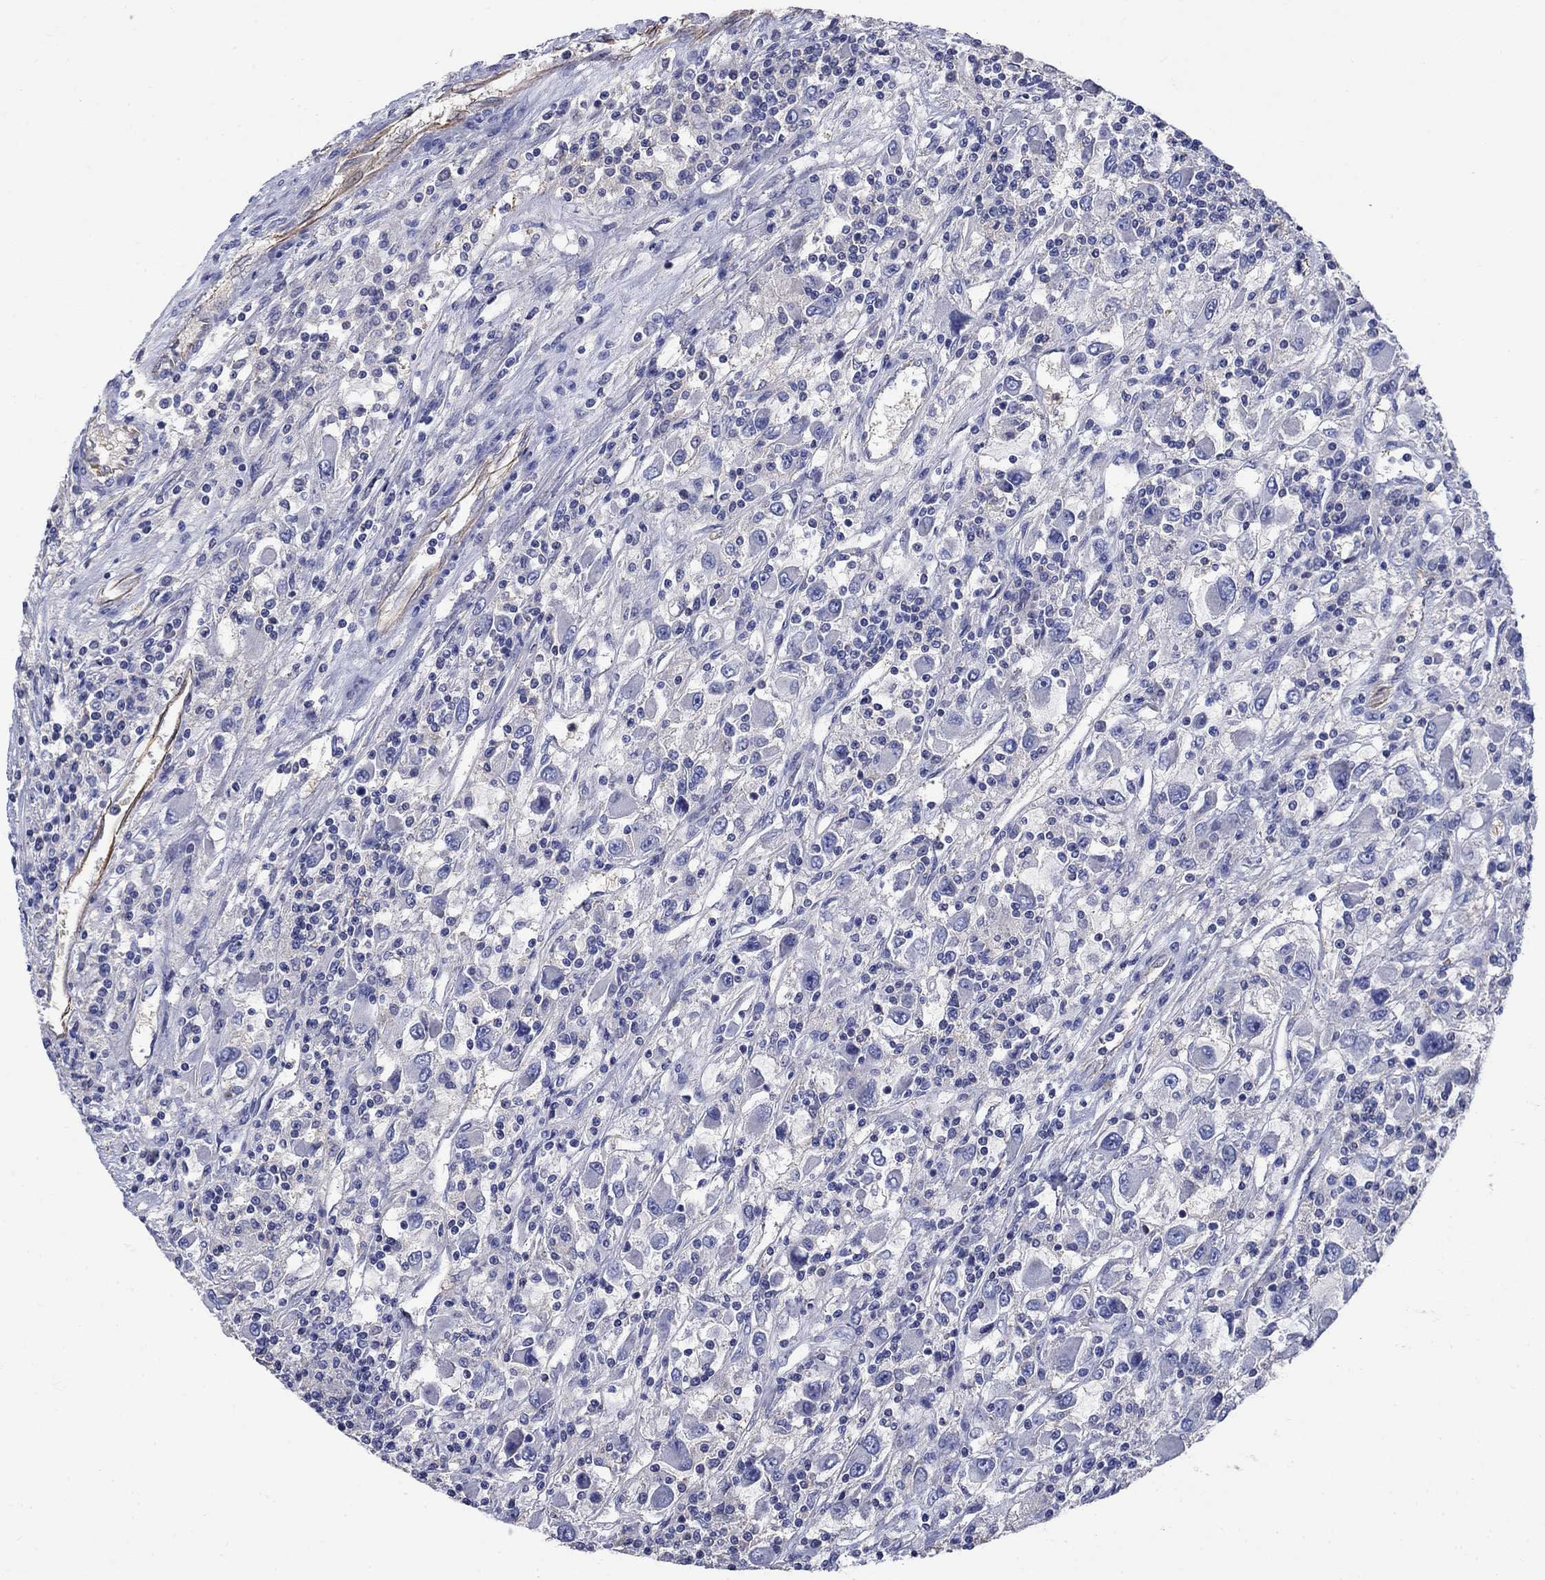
{"staining": {"intensity": "negative", "quantity": "none", "location": "none"}, "tissue": "renal cancer", "cell_type": "Tumor cells", "image_type": "cancer", "snomed": [{"axis": "morphology", "description": "Adenocarcinoma, NOS"}, {"axis": "topography", "description": "Kidney"}], "caption": "This is a photomicrograph of IHC staining of renal cancer, which shows no expression in tumor cells. (Brightfield microscopy of DAB (3,3'-diaminobenzidine) immunohistochemistry (IHC) at high magnification).", "gene": "FLNC", "patient": {"sex": "female", "age": 67}}